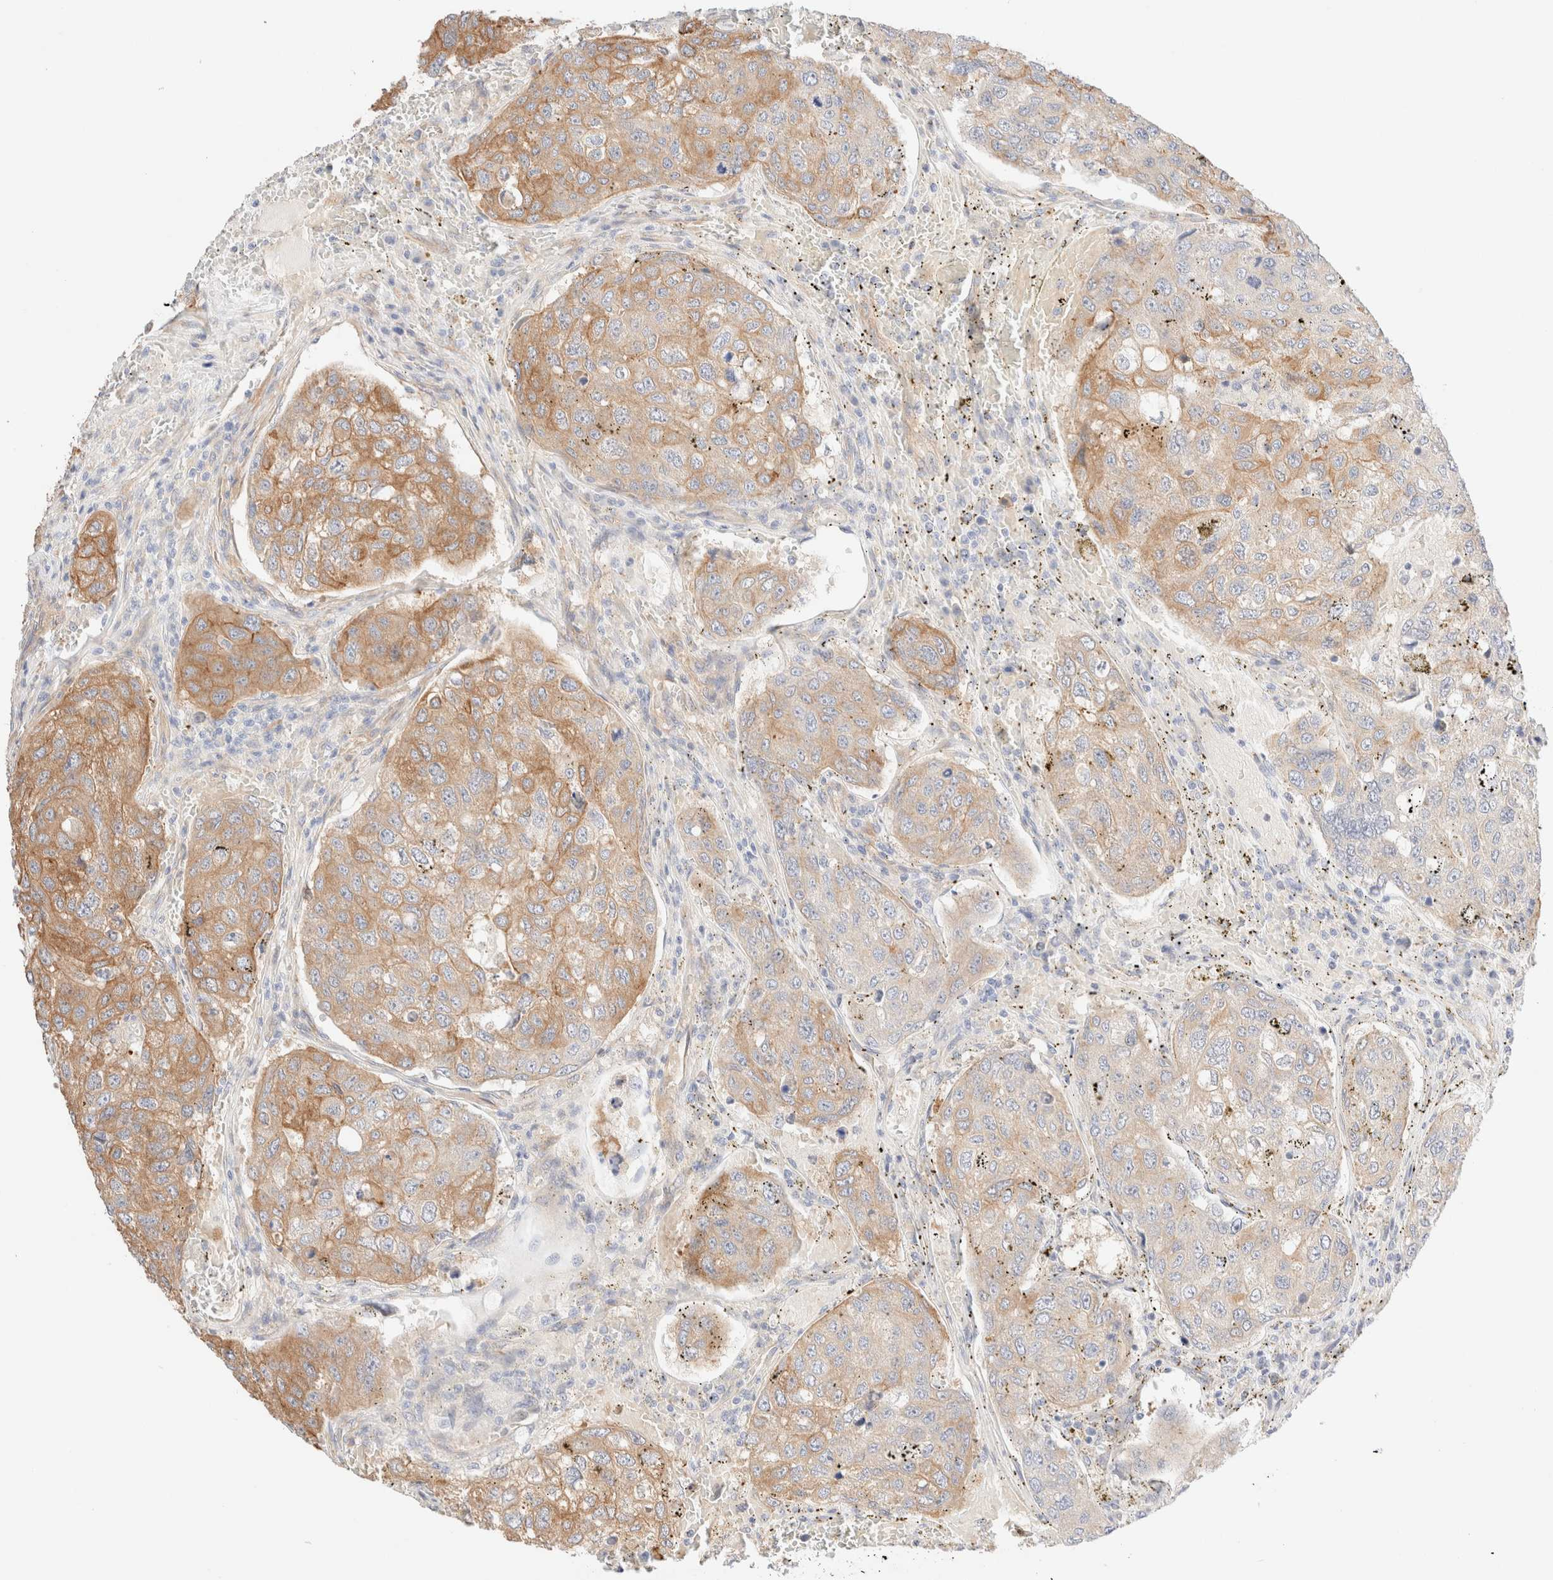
{"staining": {"intensity": "moderate", "quantity": "25%-75%", "location": "cytoplasmic/membranous"}, "tissue": "urothelial cancer", "cell_type": "Tumor cells", "image_type": "cancer", "snomed": [{"axis": "morphology", "description": "Urothelial carcinoma, High grade"}, {"axis": "topography", "description": "Lymph node"}, {"axis": "topography", "description": "Urinary bladder"}], "caption": "Brown immunohistochemical staining in human high-grade urothelial carcinoma exhibits moderate cytoplasmic/membranous staining in approximately 25%-75% of tumor cells.", "gene": "NIBAN2", "patient": {"sex": "male", "age": 51}}